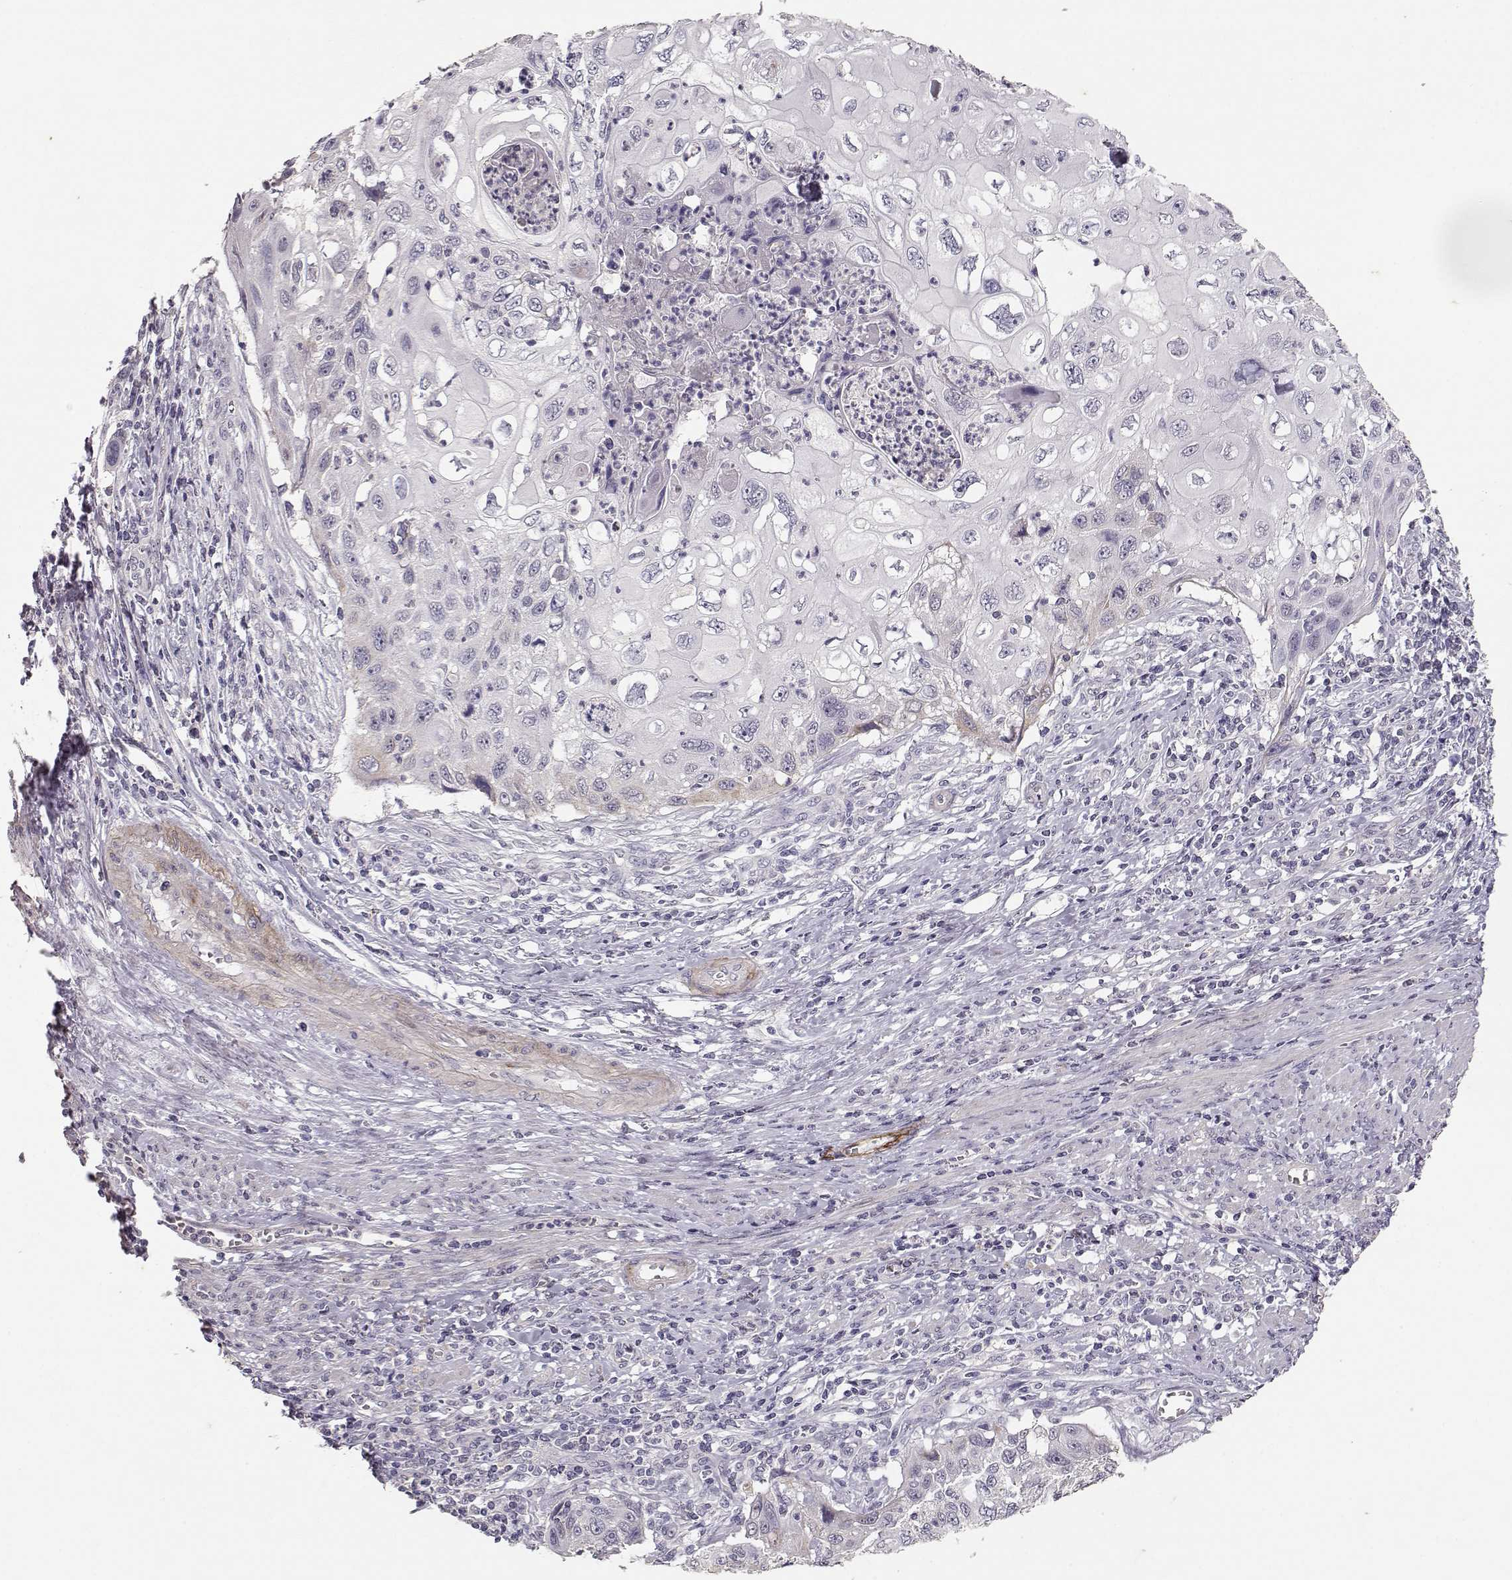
{"staining": {"intensity": "negative", "quantity": "none", "location": "none"}, "tissue": "cervical cancer", "cell_type": "Tumor cells", "image_type": "cancer", "snomed": [{"axis": "morphology", "description": "Squamous cell carcinoma, NOS"}, {"axis": "topography", "description": "Cervix"}], "caption": "A high-resolution image shows IHC staining of cervical cancer, which displays no significant positivity in tumor cells. (Brightfield microscopy of DAB immunohistochemistry at high magnification).", "gene": "LAMA5", "patient": {"sex": "female", "age": 70}}